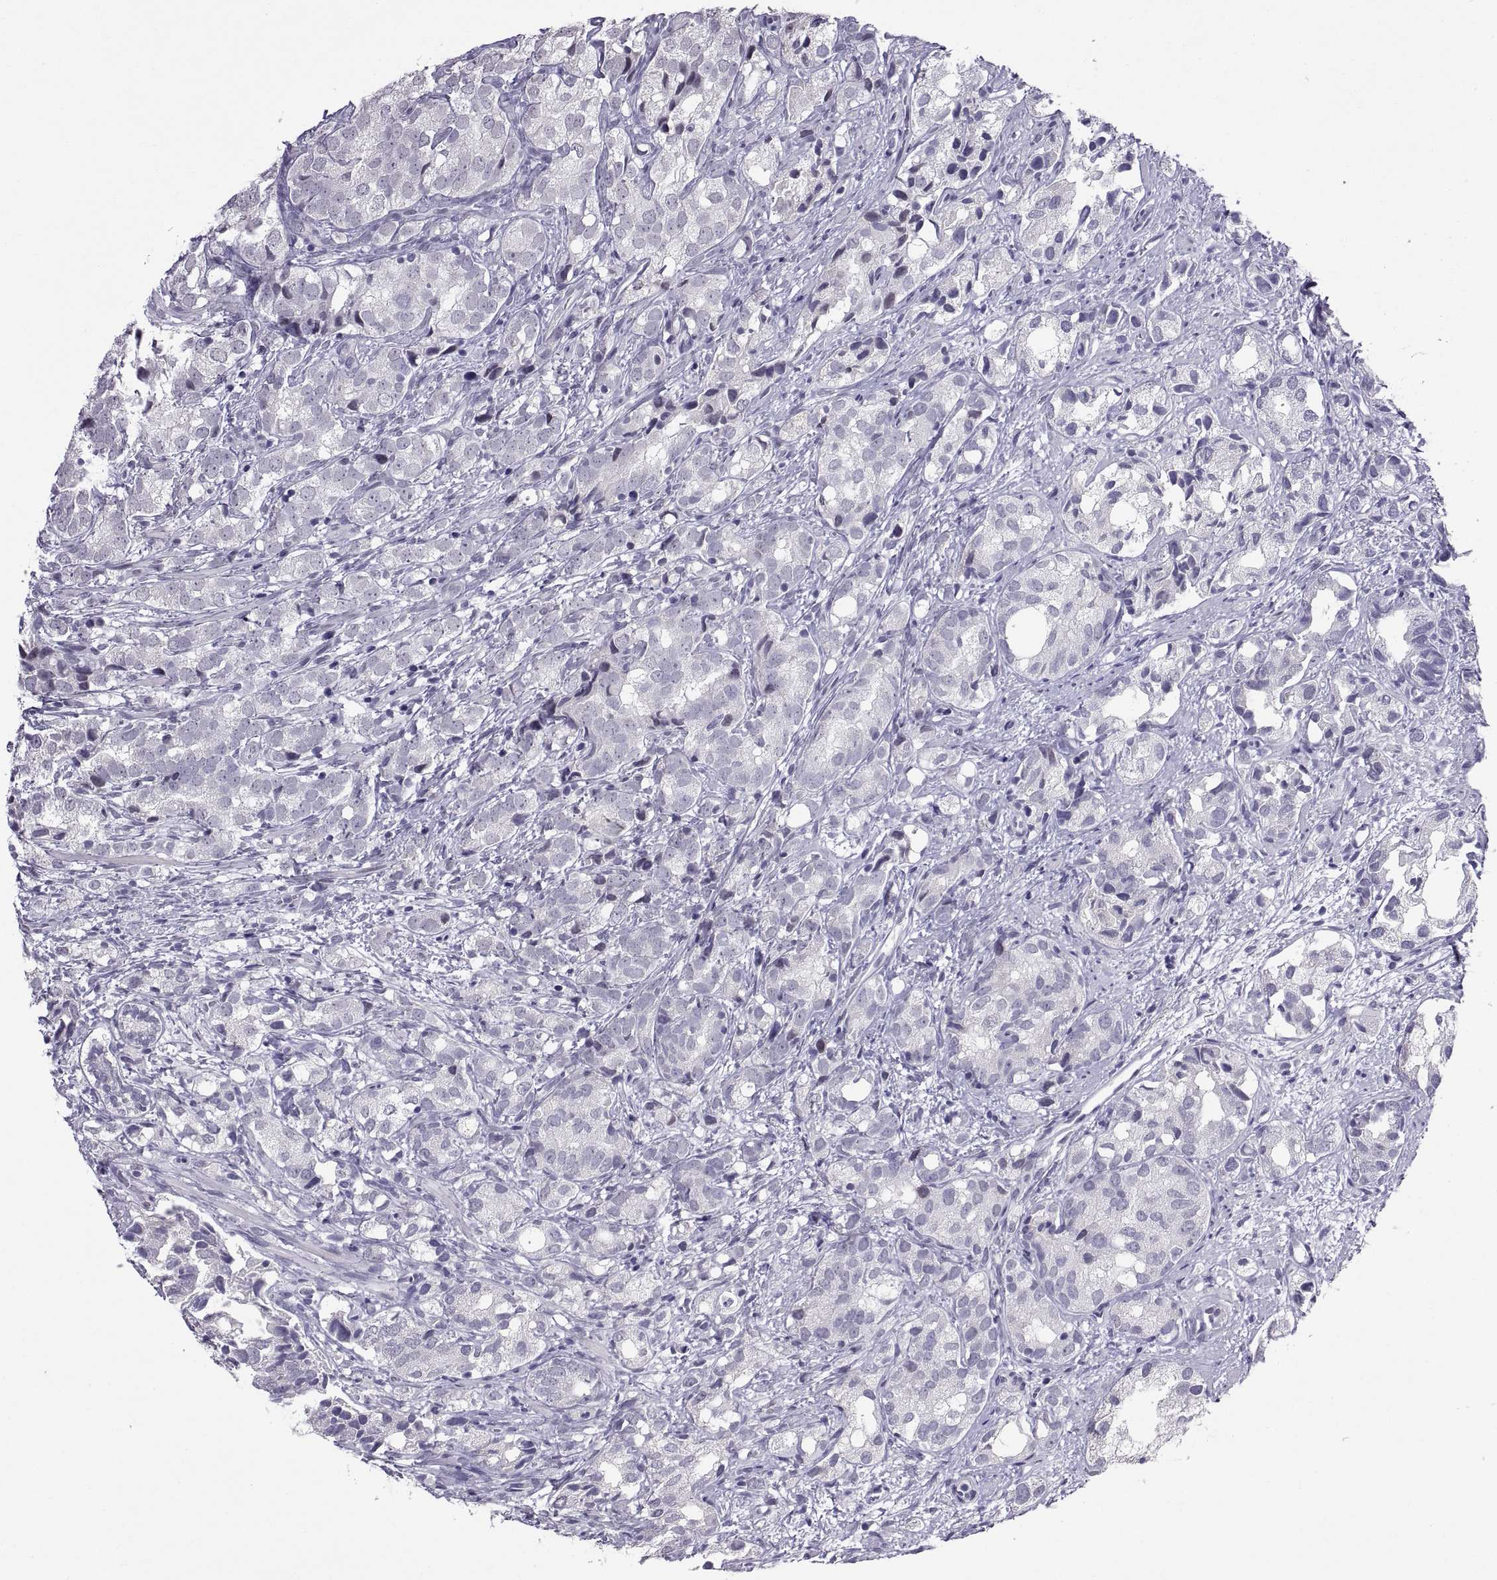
{"staining": {"intensity": "negative", "quantity": "none", "location": "none"}, "tissue": "prostate cancer", "cell_type": "Tumor cells", "image_type": "cancer", "snomed": [{"axis": "morphology", "description": "Adenocarcinoma, High grade"}, {"axis": "topography", "description": "Prostate"}], "caption": "High-grade adenocarcinoma (prostate) was stained to show a protein in brown. There is no significant staining in tumor cells.", "gene": "KRT77", "patient": {"sex": "male", "age": 82}}